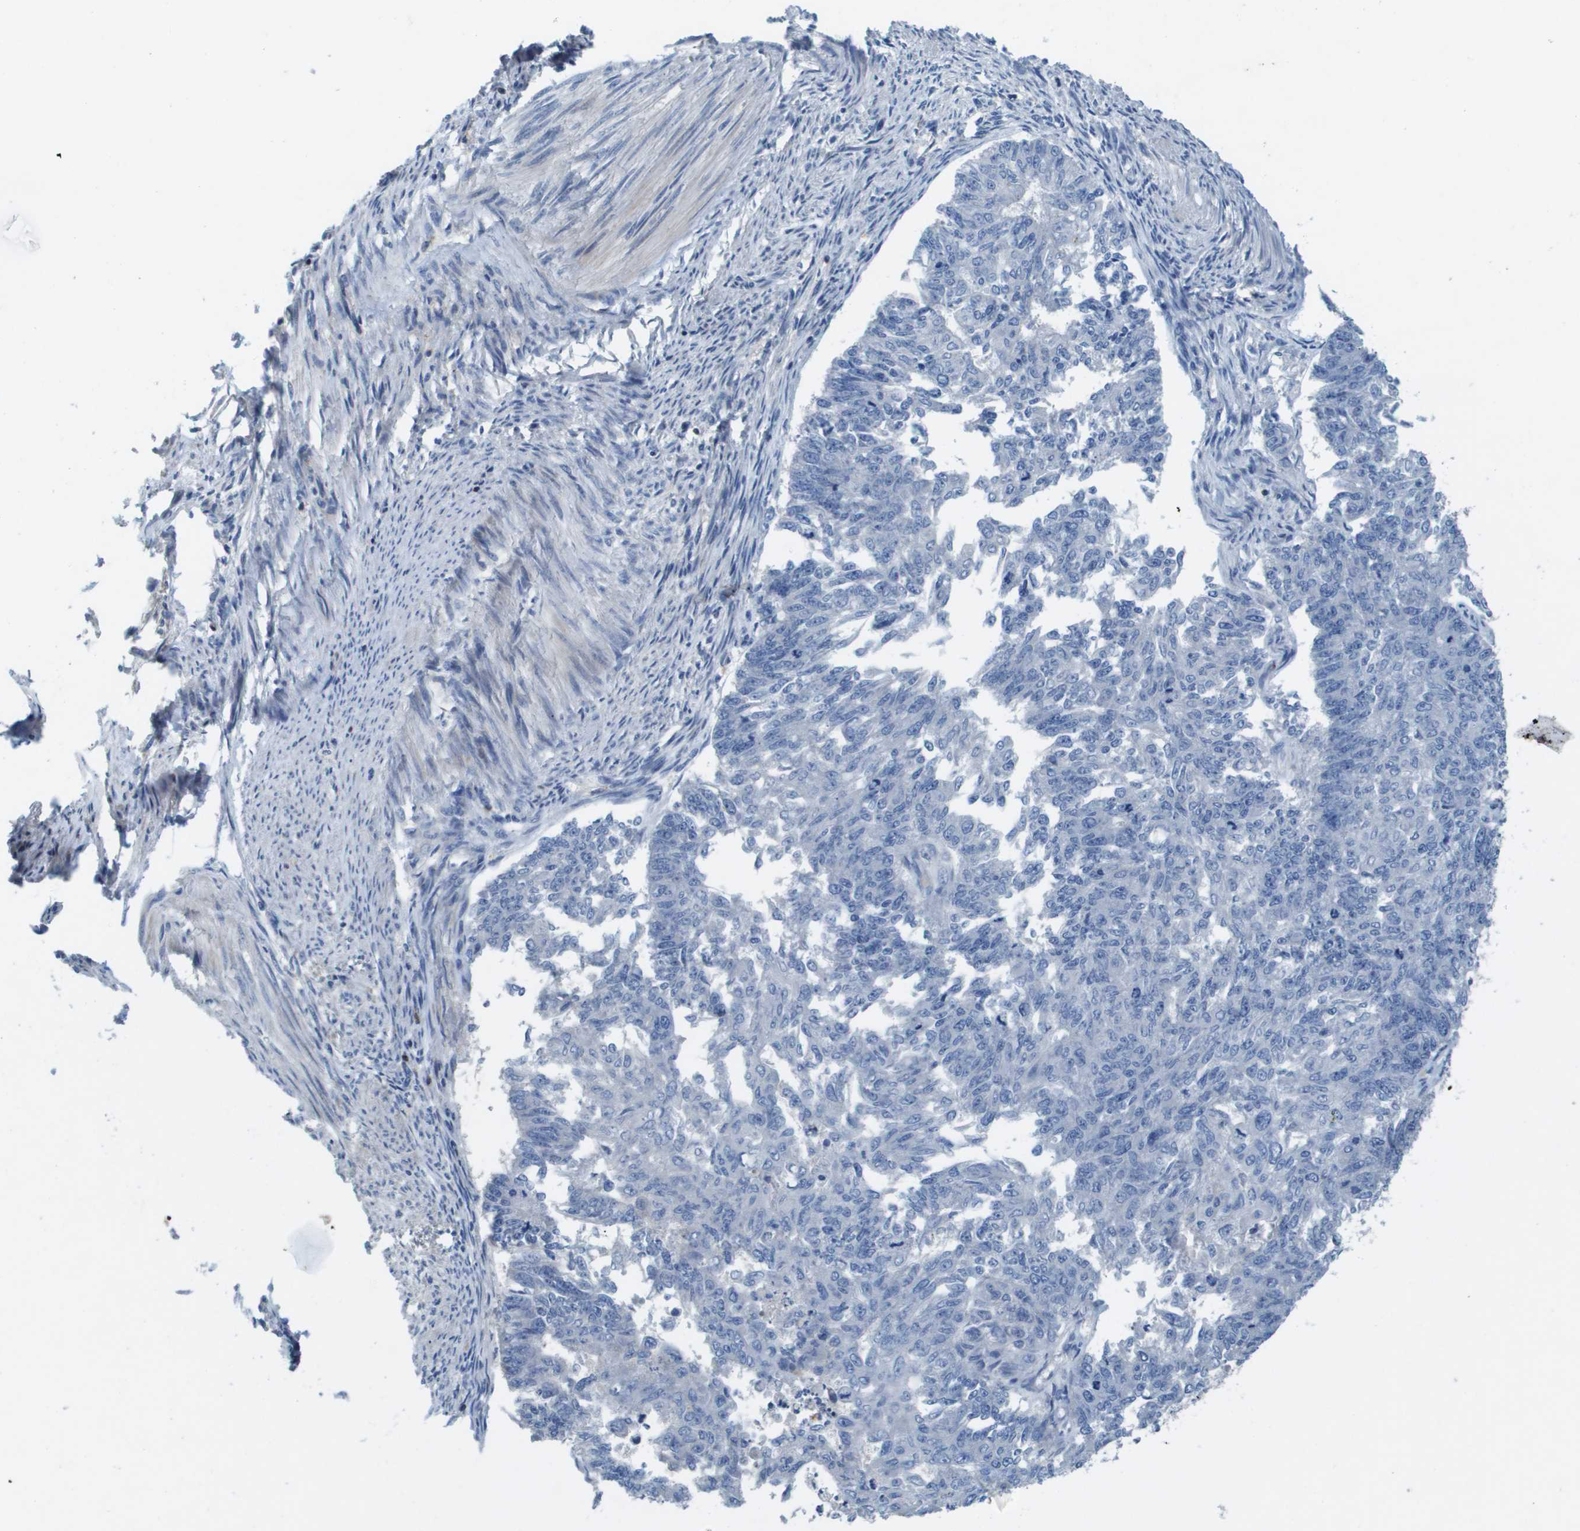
{"staining": {"intensity": "negative", "quantity": "none", "location": "none"}, "tissue": "endometrial cancer", "cell_type": "Tumor cells", "image_type": "cancer", "snomed": [{"axis": "morphology", "description": "Adenocarcinoma, NOS"}, {"axis": "topography", "description": "Endometrium"}], "caption": "This is an IHC micrograph of endometrial cancer (adenocarcinoma). There is no positivity in tumor cells.", "gene": "SCN4B", "patient": {"sex": "female", "age": 32}}